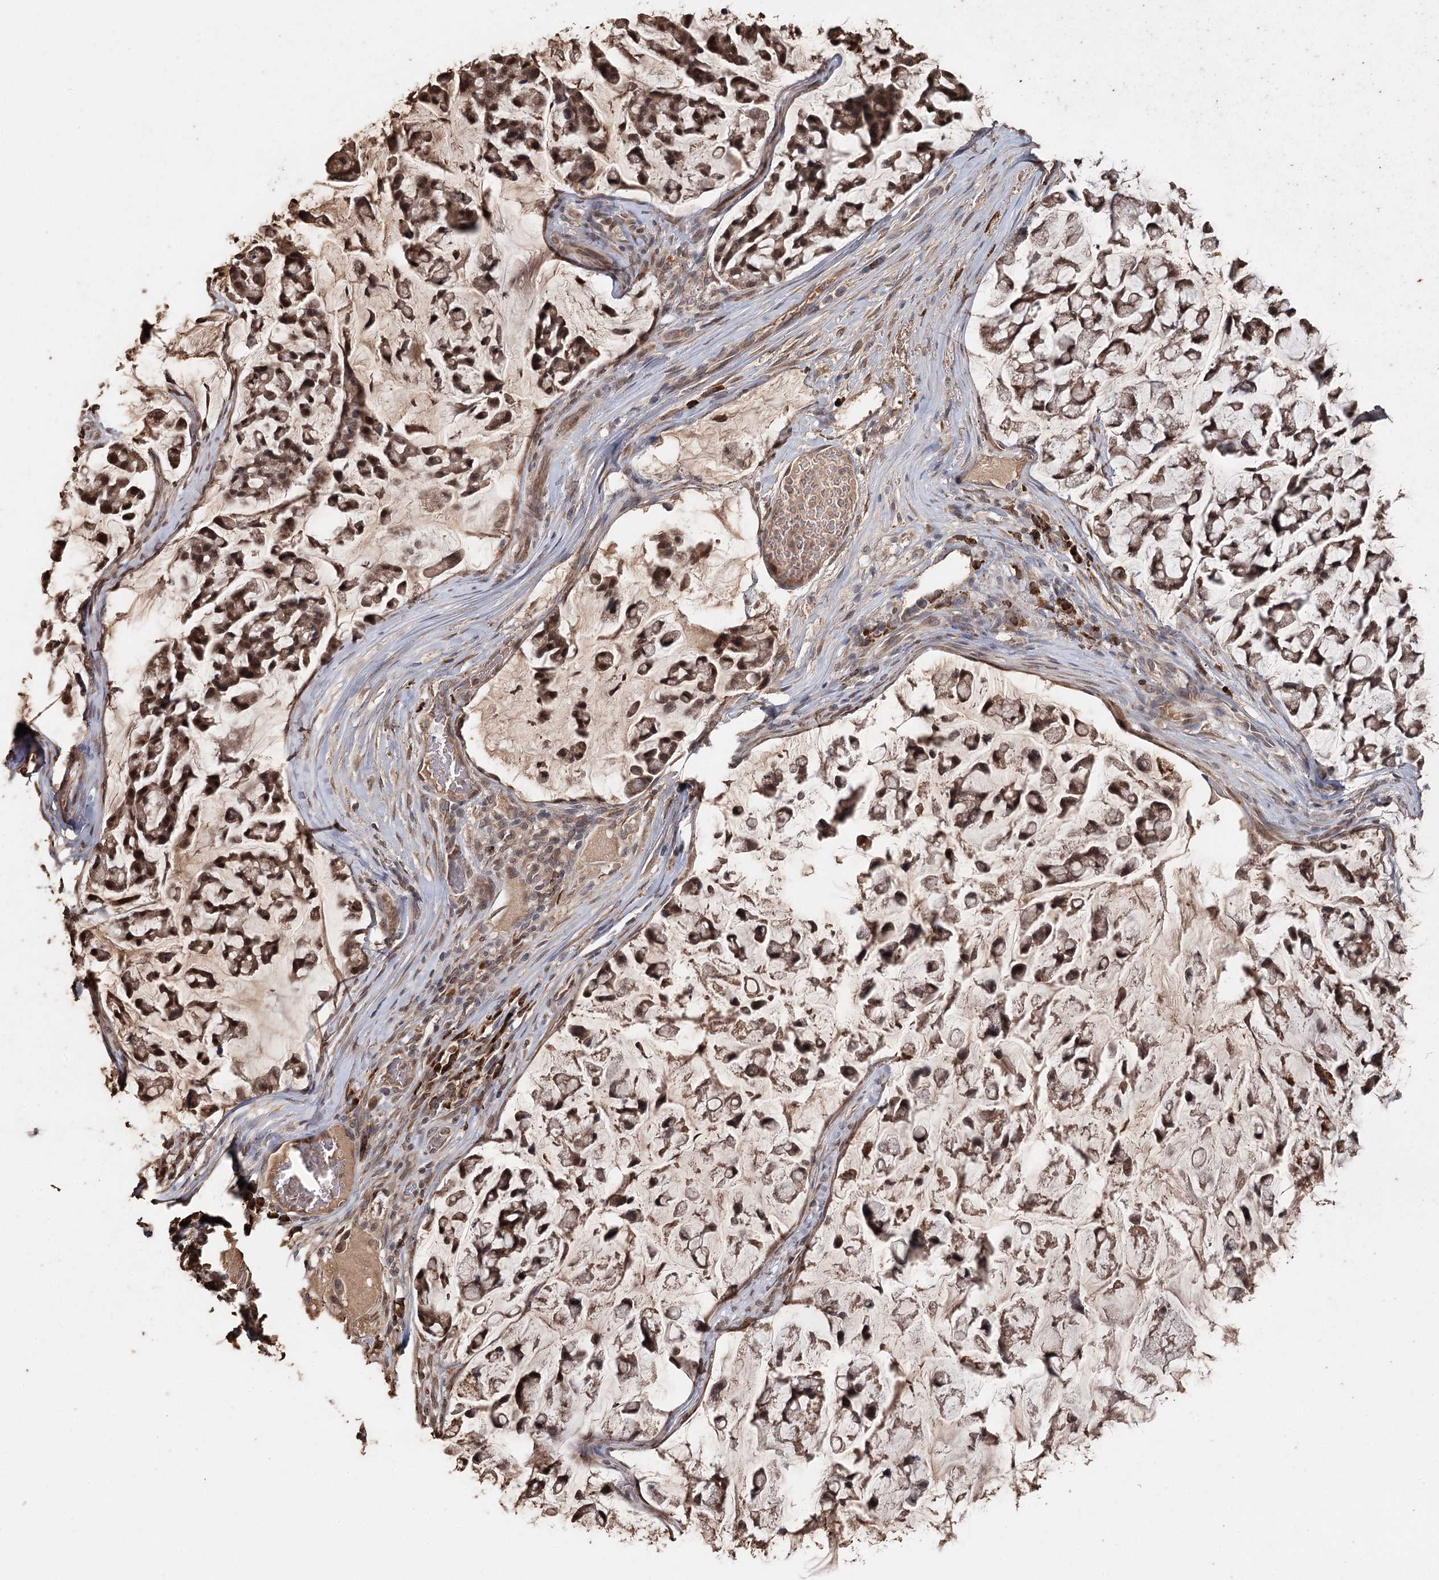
{"staining": {"intensity": "moderate", "quantity": ">75%", "location": "cytoplasmic/membranous,nuclear"}, "tissue": "stomach cancer", "cell_type": "Tumor cells", "image_type": "cancer", "snomed": [{"axis": "morphology", "description": "Adenocarcinoma, NOS"}, {"axis": "topography", "description": "Stomach, lower"}], "caption": "The image exhibits a brown stain indicating the presence of a protein in the cytoplasmic/membranous and nuclear of tumor cells in stomach cancer (adenocarcinoma).", "gene": "SYVN1", "patient": {"sex": "male", "age": 67}}